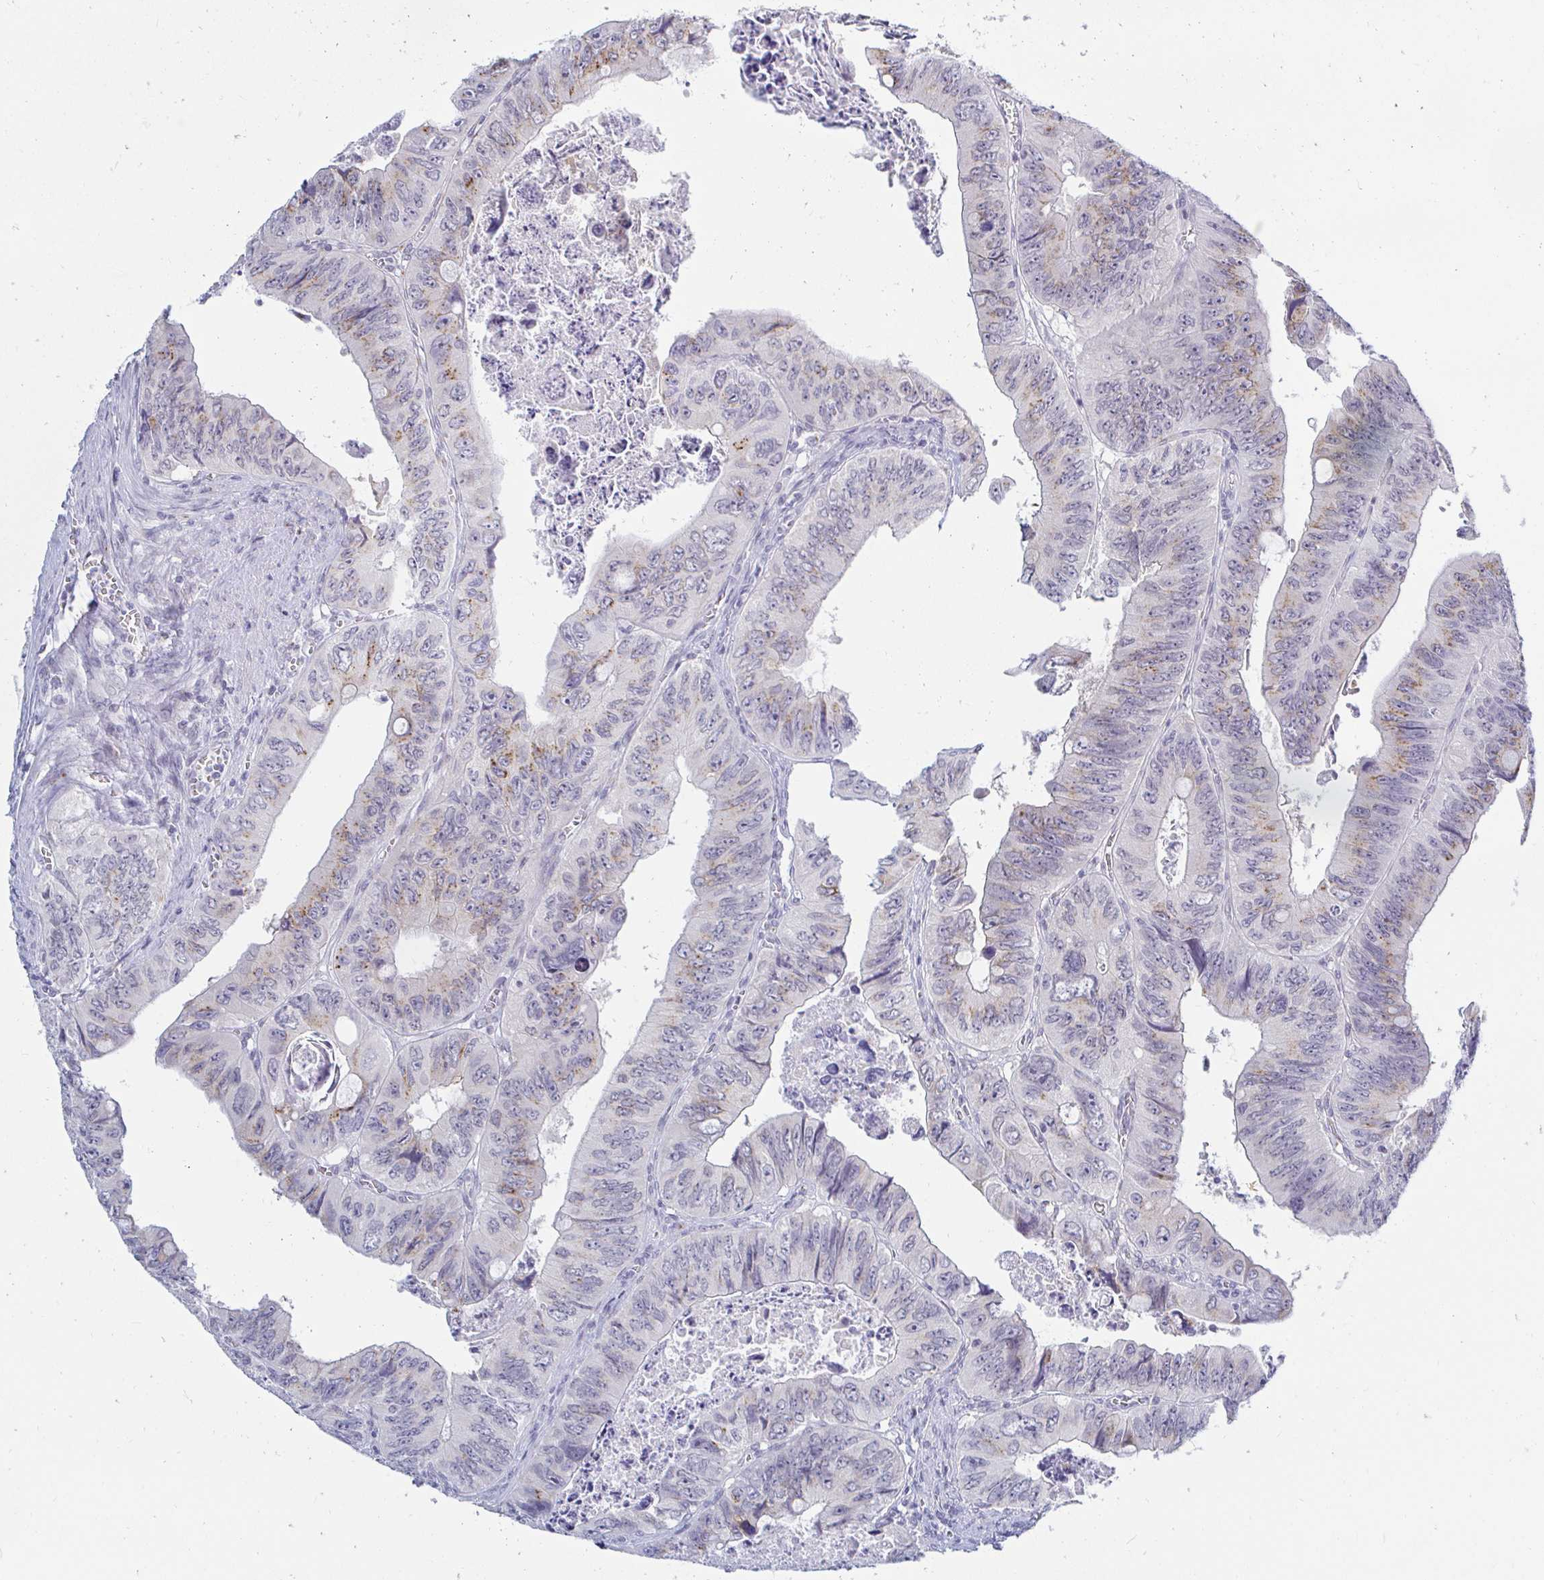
{"staining": {"intensity": "weak", "quantity": "25%-75%", "location": "cytoplasmic/membranous"}, "tissue": "colorectal cancer", "cell_type": "Tumor cells", "image_type": "cancer", "snomed": [{"axis": "morphology", "description": "Adenocarcinoma, NOS"}, {"axis": "topography", "description": "Colon"}], "caption": "Immunohistochemical staining of colorectal cancer (adenocarcinoma) shows low levels of weak cytoplasmic/membranous expression in about 25%-75% of tumor cells. (DAB (3,3'-diaminobenzidine) IHC with brightfield microscopy, high magnification).", "gene": "OR51D1", "patient": {"sex": "female", "age": 84}}